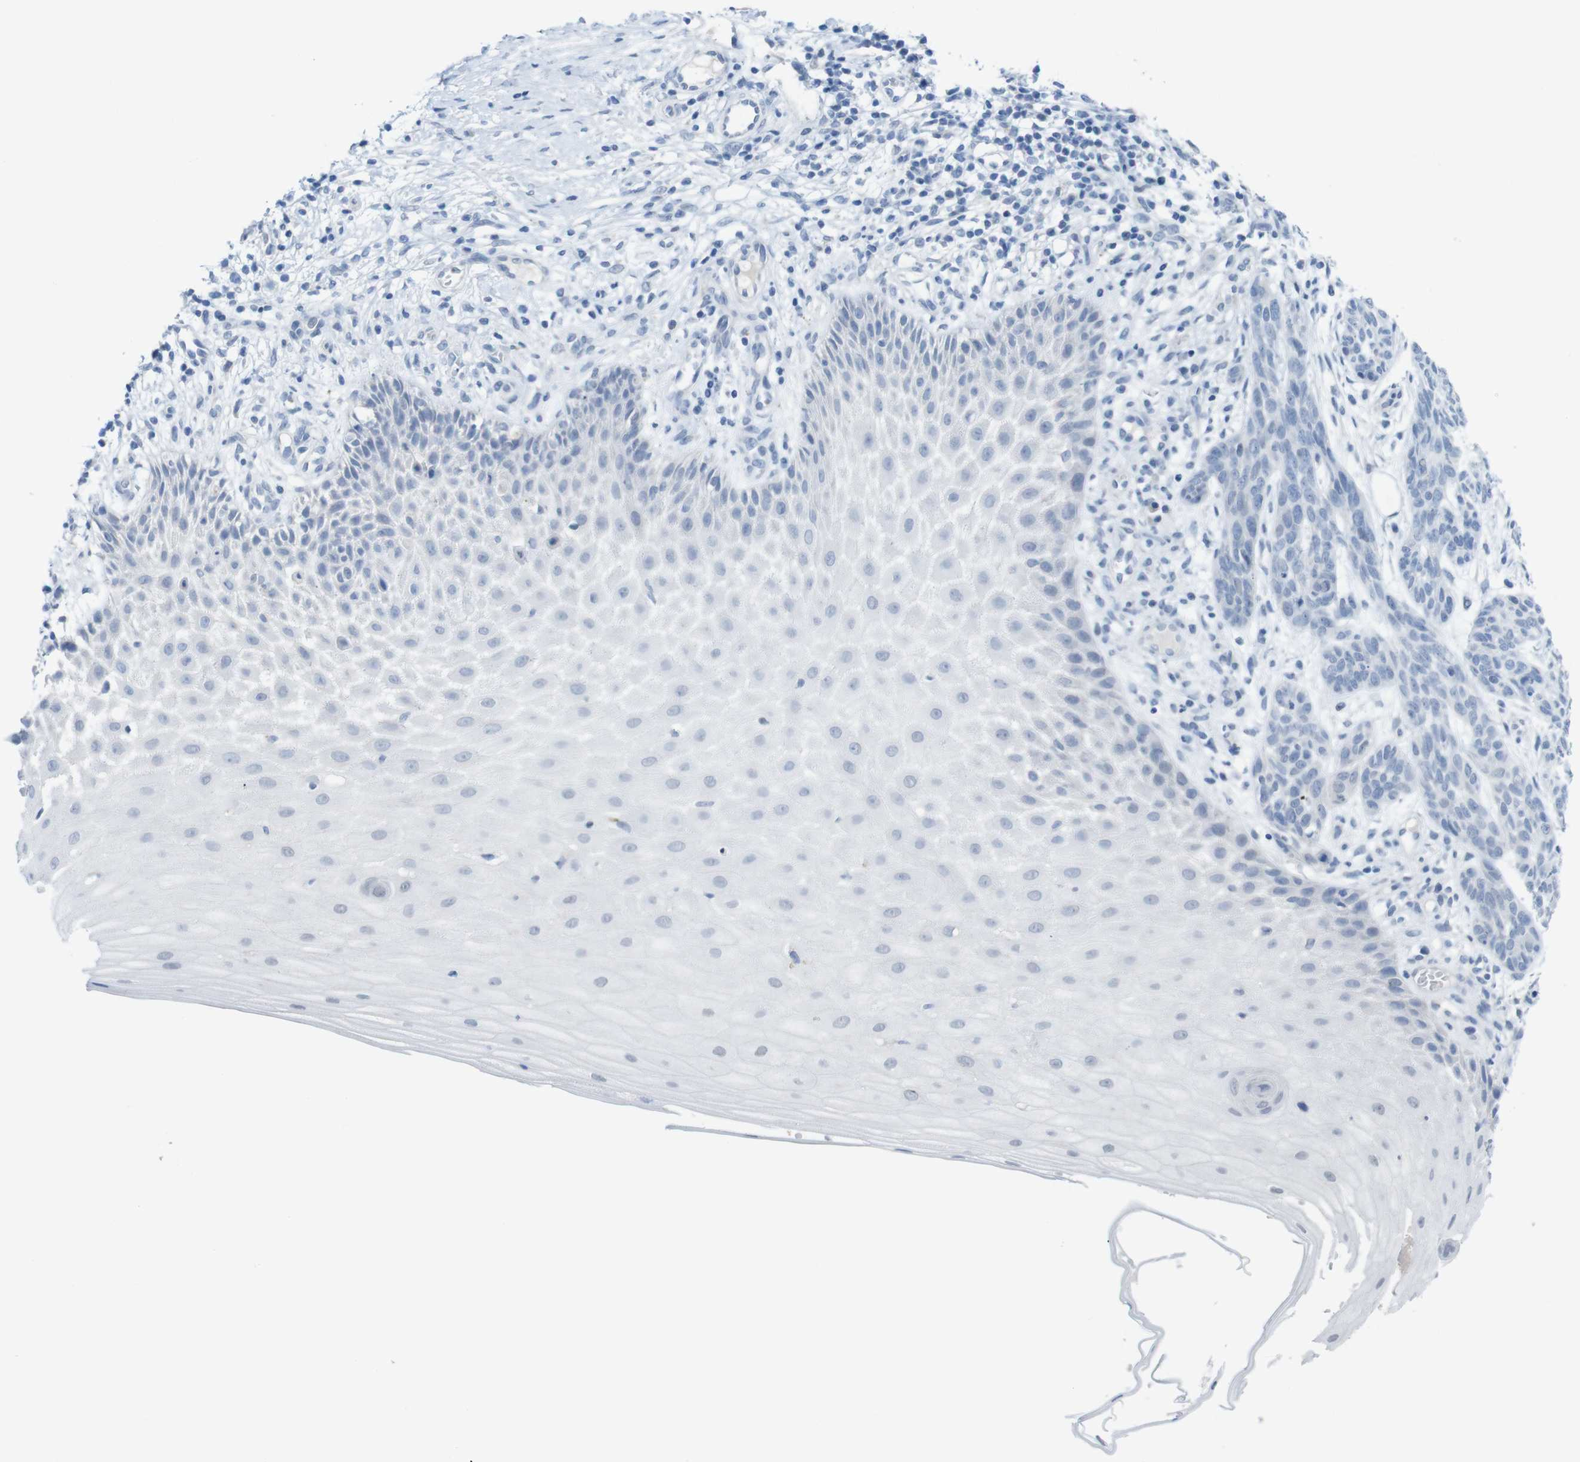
{"staining": {"intensity": "negative", "quantity": "none", "location": "none"}, "tissue": "skin cancer", "cell_type": "Tumor cells", "image_type": "cancer", "snomed": [{"axis": "morphology", "description": "Basal cell carcinoma"}, {"axis": "topography", "description": "Skin"}], "caption": "The immunohistochemistry (IHC) photomicrograph has no significant expression in tumor cells of skin basal cell carcinoma tissue.", "gene": "OPN1SW", "patient": {"sex": "female", "age": 59}}